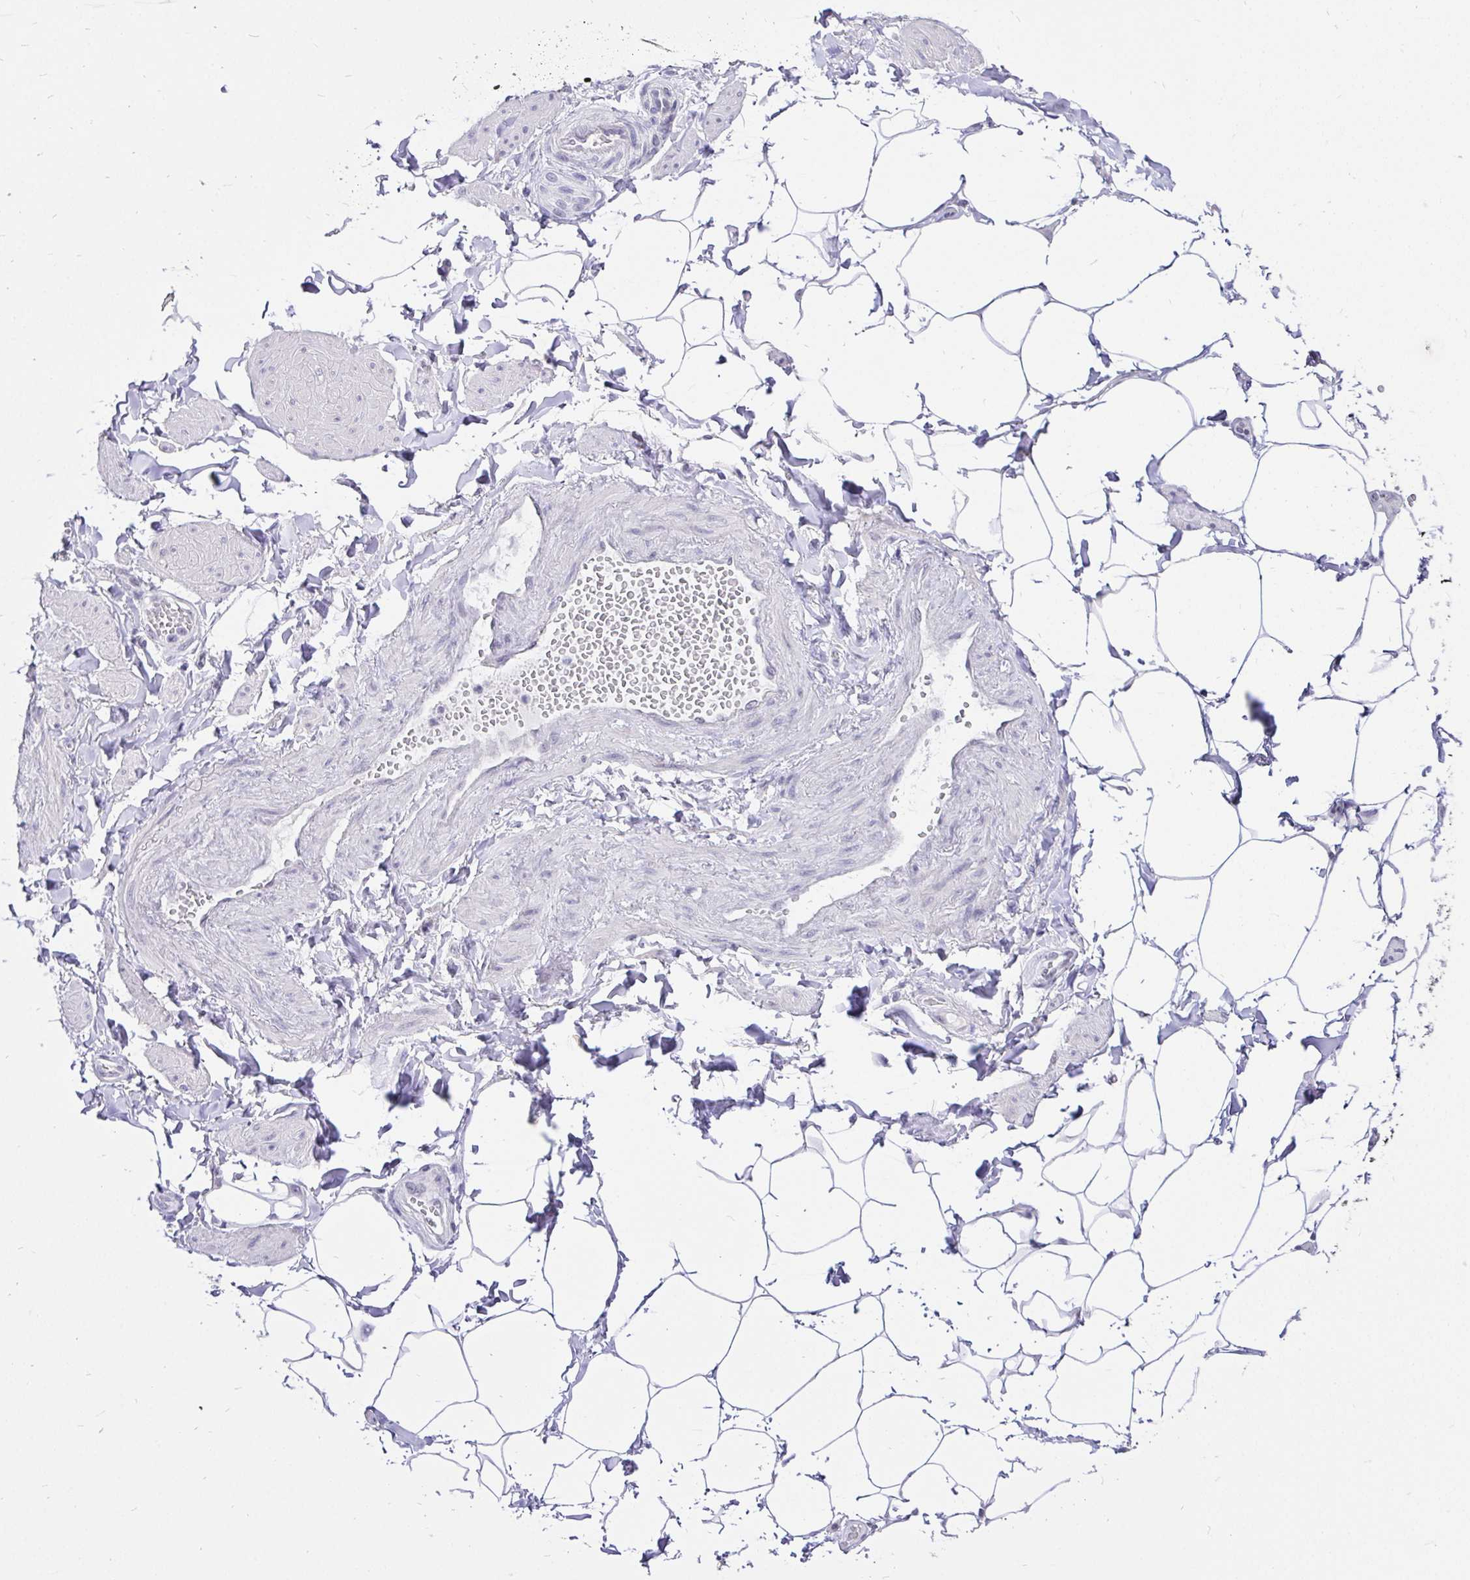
{"staining": {"intensity": "negative", "quantity": "none", "location": "none"}, "tissue": "adipose tissue", "cell_type": "Adipocytes", "image_type": "normal", "snomed": [{"axis": "morphology", "description": "Normal tissue, NOS"}, {"axis": "topography", "description": "Epididymis"}, {"axis": "topography", "description": "Peripheral nerve tissue"}], "caption": "This image is of benign adipose tissue stained with immunohistochemistry (IHC) to label a protein in brown with the nuclei are counter-stained blue. There is no staining in adipocytes. (DAB (3,3'-diaminobenzidine) immunohistochemistry (IHC) with hematoxylin counter stain).", "gene": "ZNF860", "patient": {"sex": "male", "age": 32}}